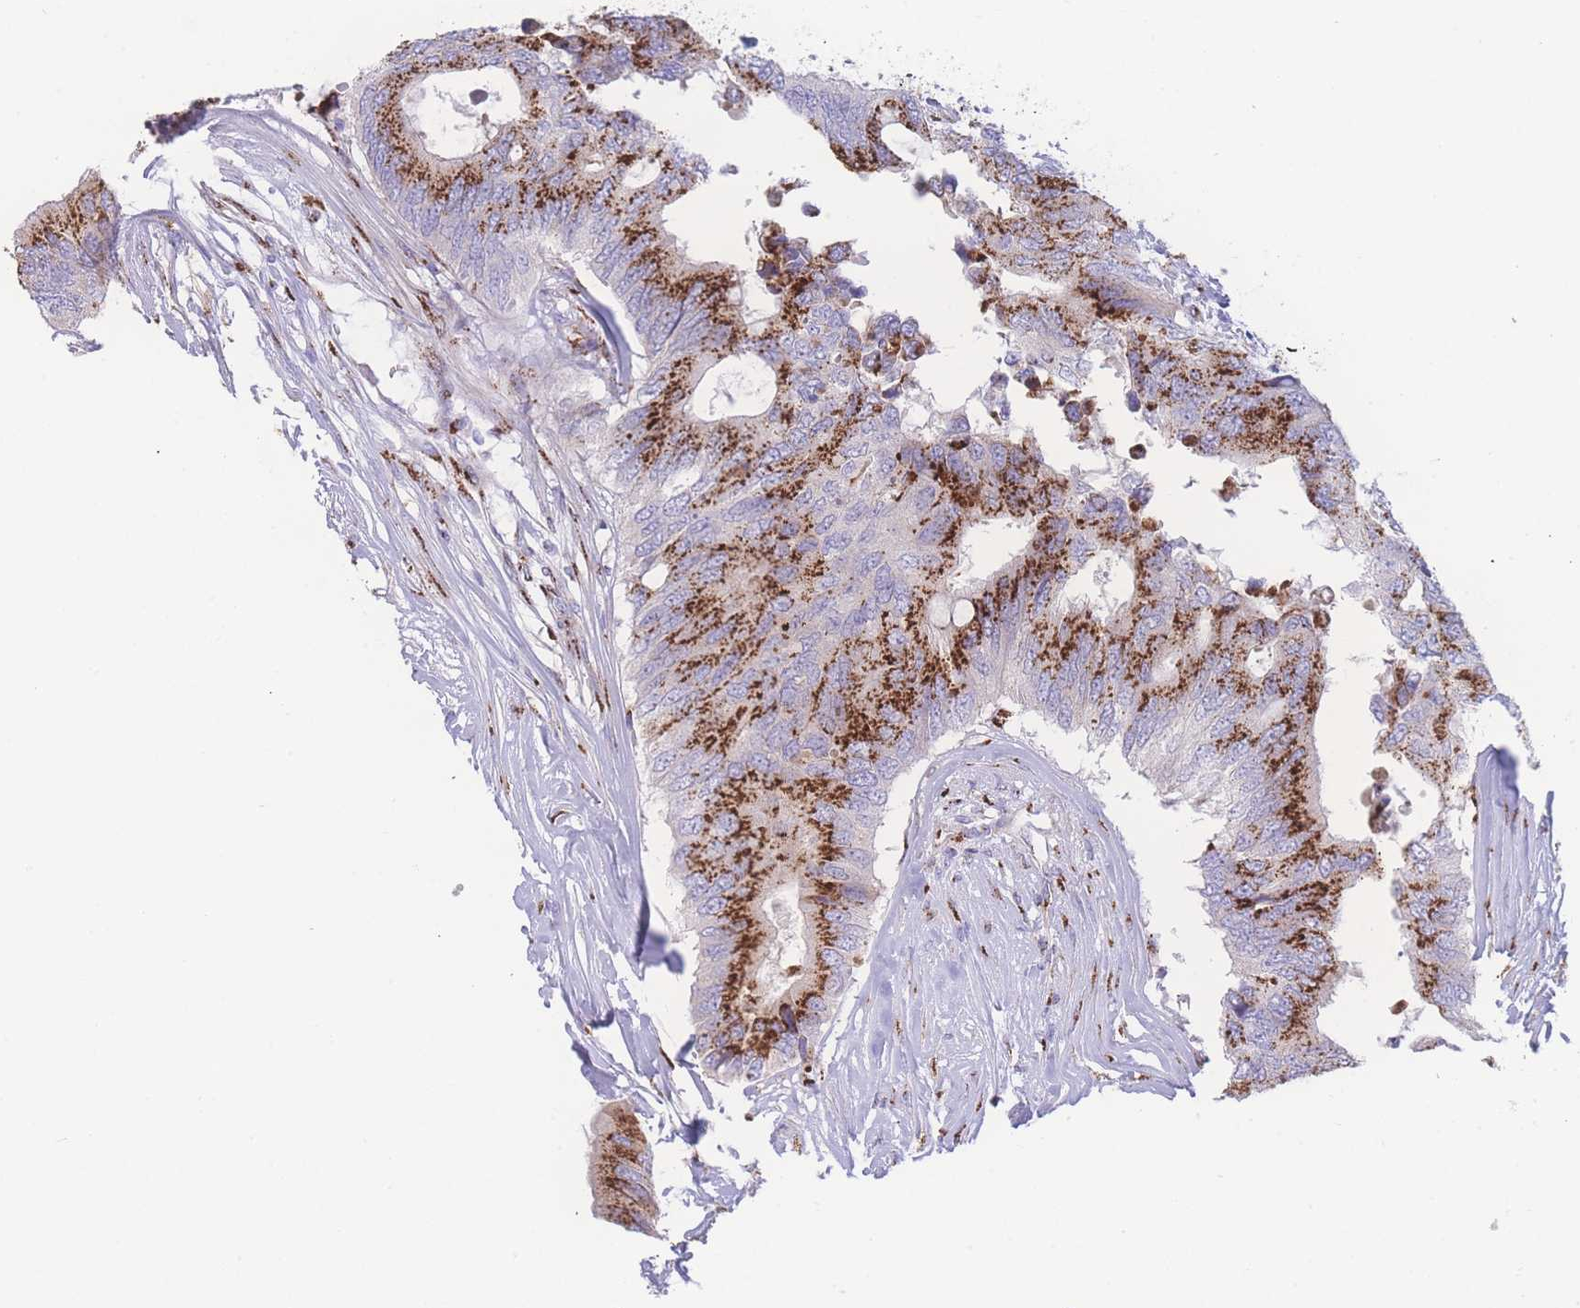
{"staining": {"intensity": "strong", "quantity": ">75%", "location": "cytoplasmic/membranous"}, "tissue": "colorectal cancer", "cell_type": "Tumor cells", "image_type": "cancer", "snomed": [{"axis": "morphology", "description": "Adenocarcinoma, NOS"}, {"axis": "topography", "description": "Colon"}], "caption": "Immunohistochemical staining of adenocarcinoma (colorectal) exhibits high levels of strong cytoplasmic/membranous staining in approximately >75% of tumor cells.", "gene": "GOLM2", "patient": {"sex": "male", "age": 71}}